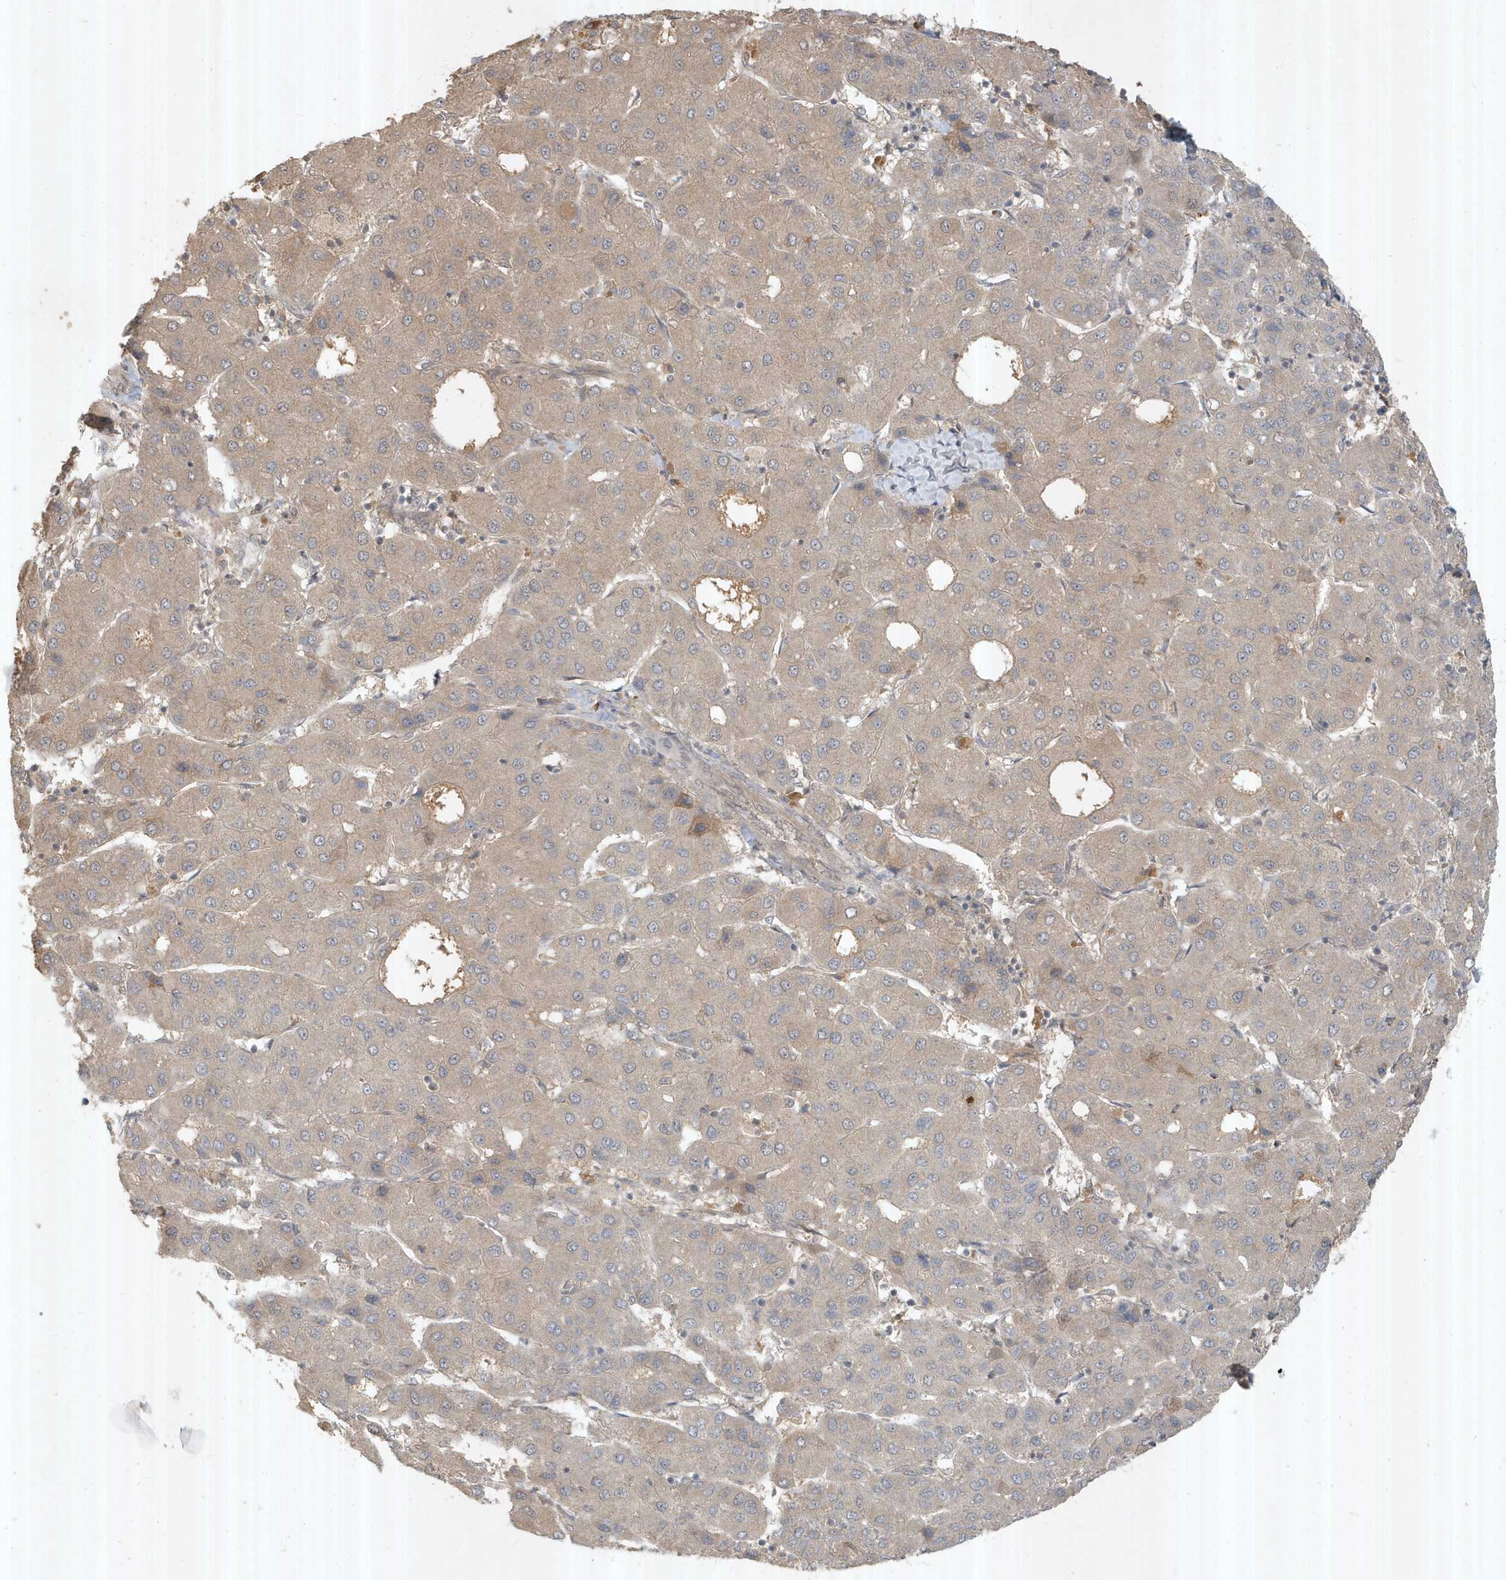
{"staining": {"intensity": "weak", "quantity": "25%-75%", "location": "cytoplasmic/membranous"}, "tissue": "liver cancer", "cell_type": "Tumor cells", "image_type": "cancer", "snomed": [{"axis": "morphology", "description": "Carcinoma, Hepatocellular, NOS"}, {"axis": "topography", "description": "Liver"}], "caption": "DAB immunohistochemical staining of human hepatocellular carcinoma (liver) reveals weak cytoplasmic/membranous protein positivity in approximately 25%-75% of tumor cells. The protein of interest is shown in brown color, while the nuclei are stained blue.", "gene": "ABCB9", "patient": {"sex": "male", "age": 65}}